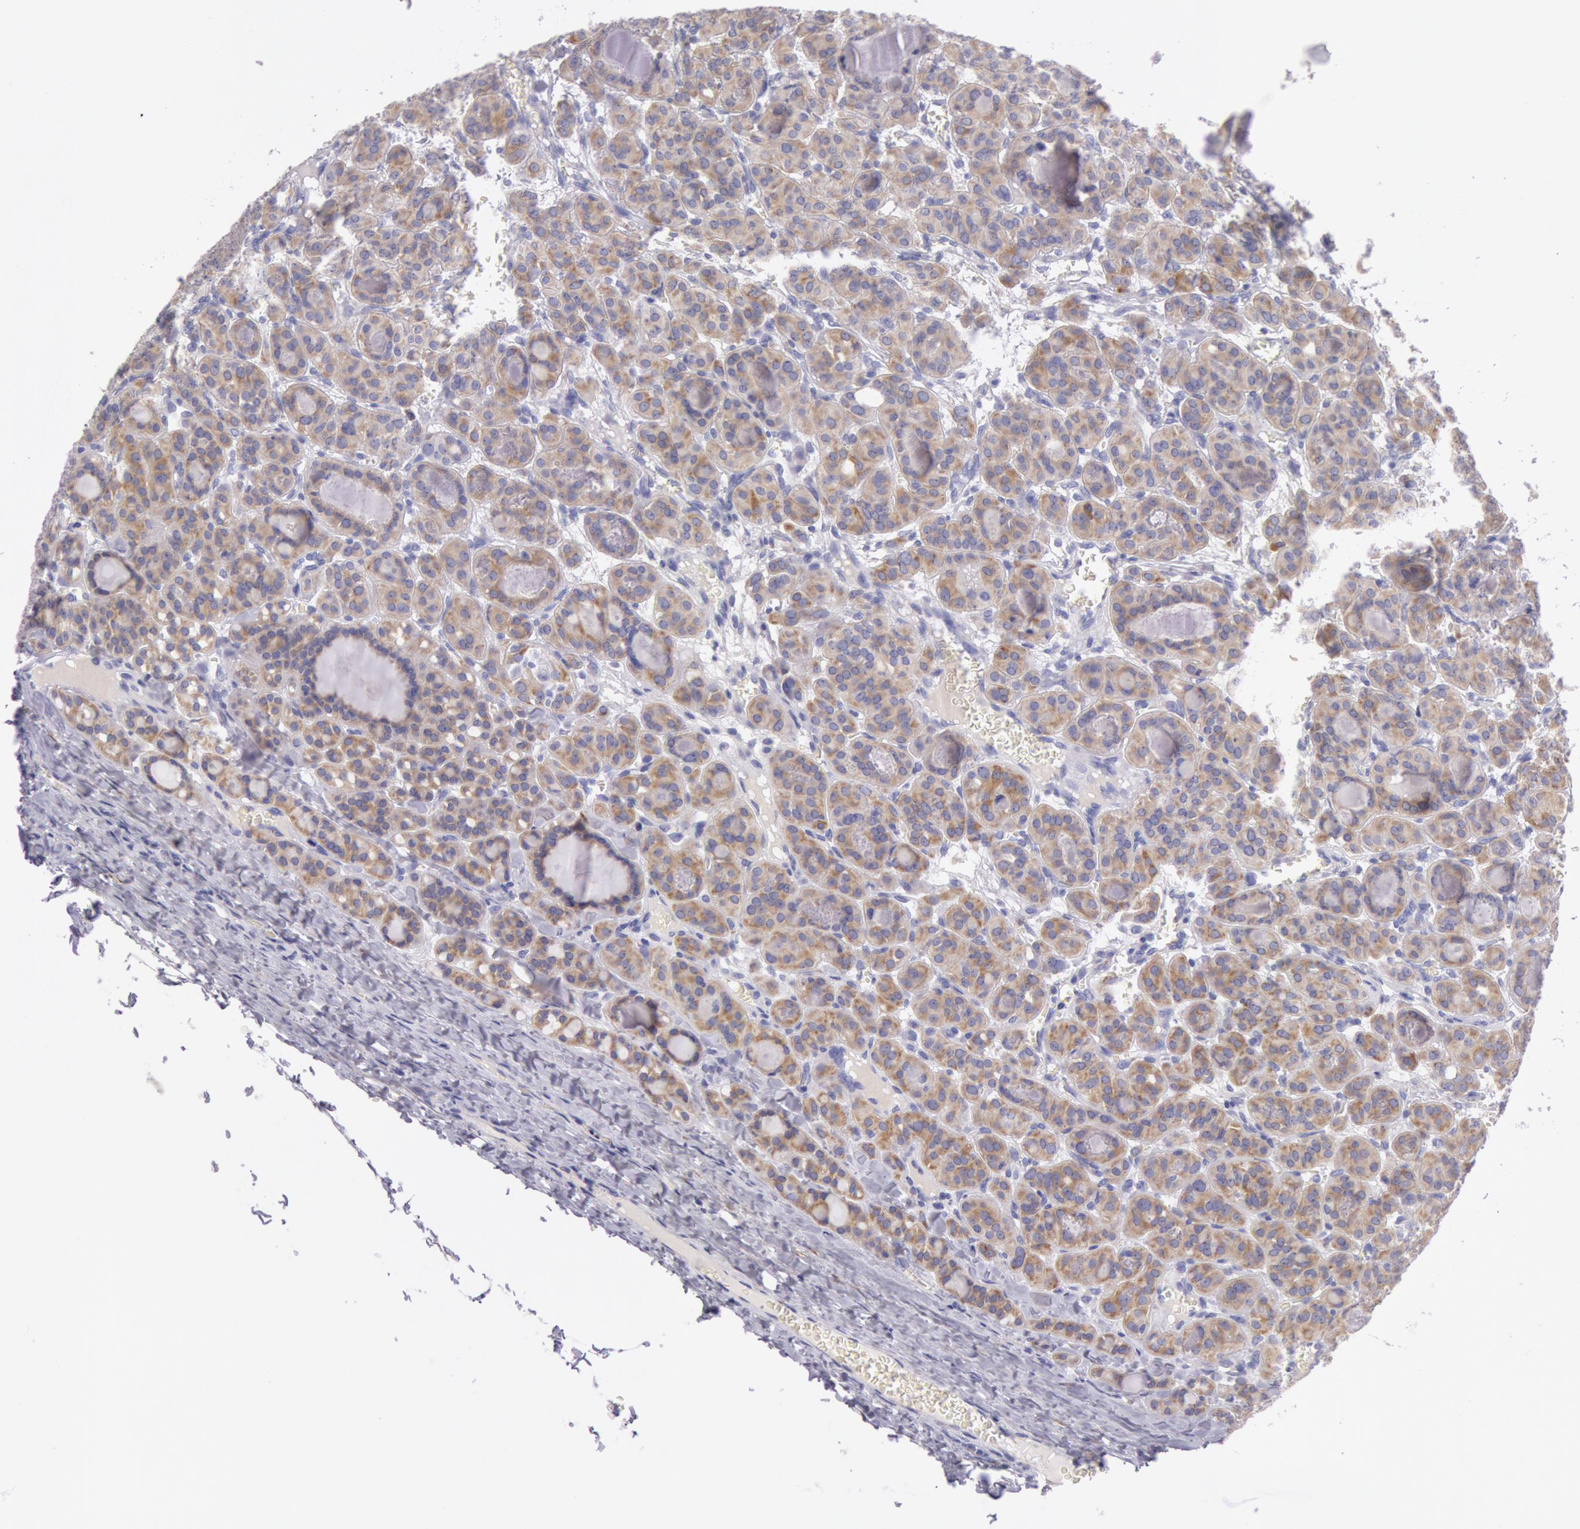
{"staining": {"intensity": "moderate", "quantity": ">75%", "location": "cytoplasmic/membranous"}, "tissue": "thyroid cancer", "cell_type": "Tumor cells", "image_type": "cancer", "snomed": [{"axis": "morphology", "description": "Follicular adenoma carcinoma, NOS"}, {"axis": "topography", "description": "Thyroid gland"}], "caption": "IHC staining of follicular adenoma carcinoma (thyroid), which demonstrates medium levels of moderate cytoplasmic/membranous staining in approximately >75% of tumor cells indicating moderate cytoplasmic/membranous protein staining. The staining was performed using DAB (3,3'-diaminobenzidine) (brown) for protein detection and nuclei were counterstained in hematoxylin (blue).", "gene": "CIDEB", "patient": {"sex": "female", "age": 71}}